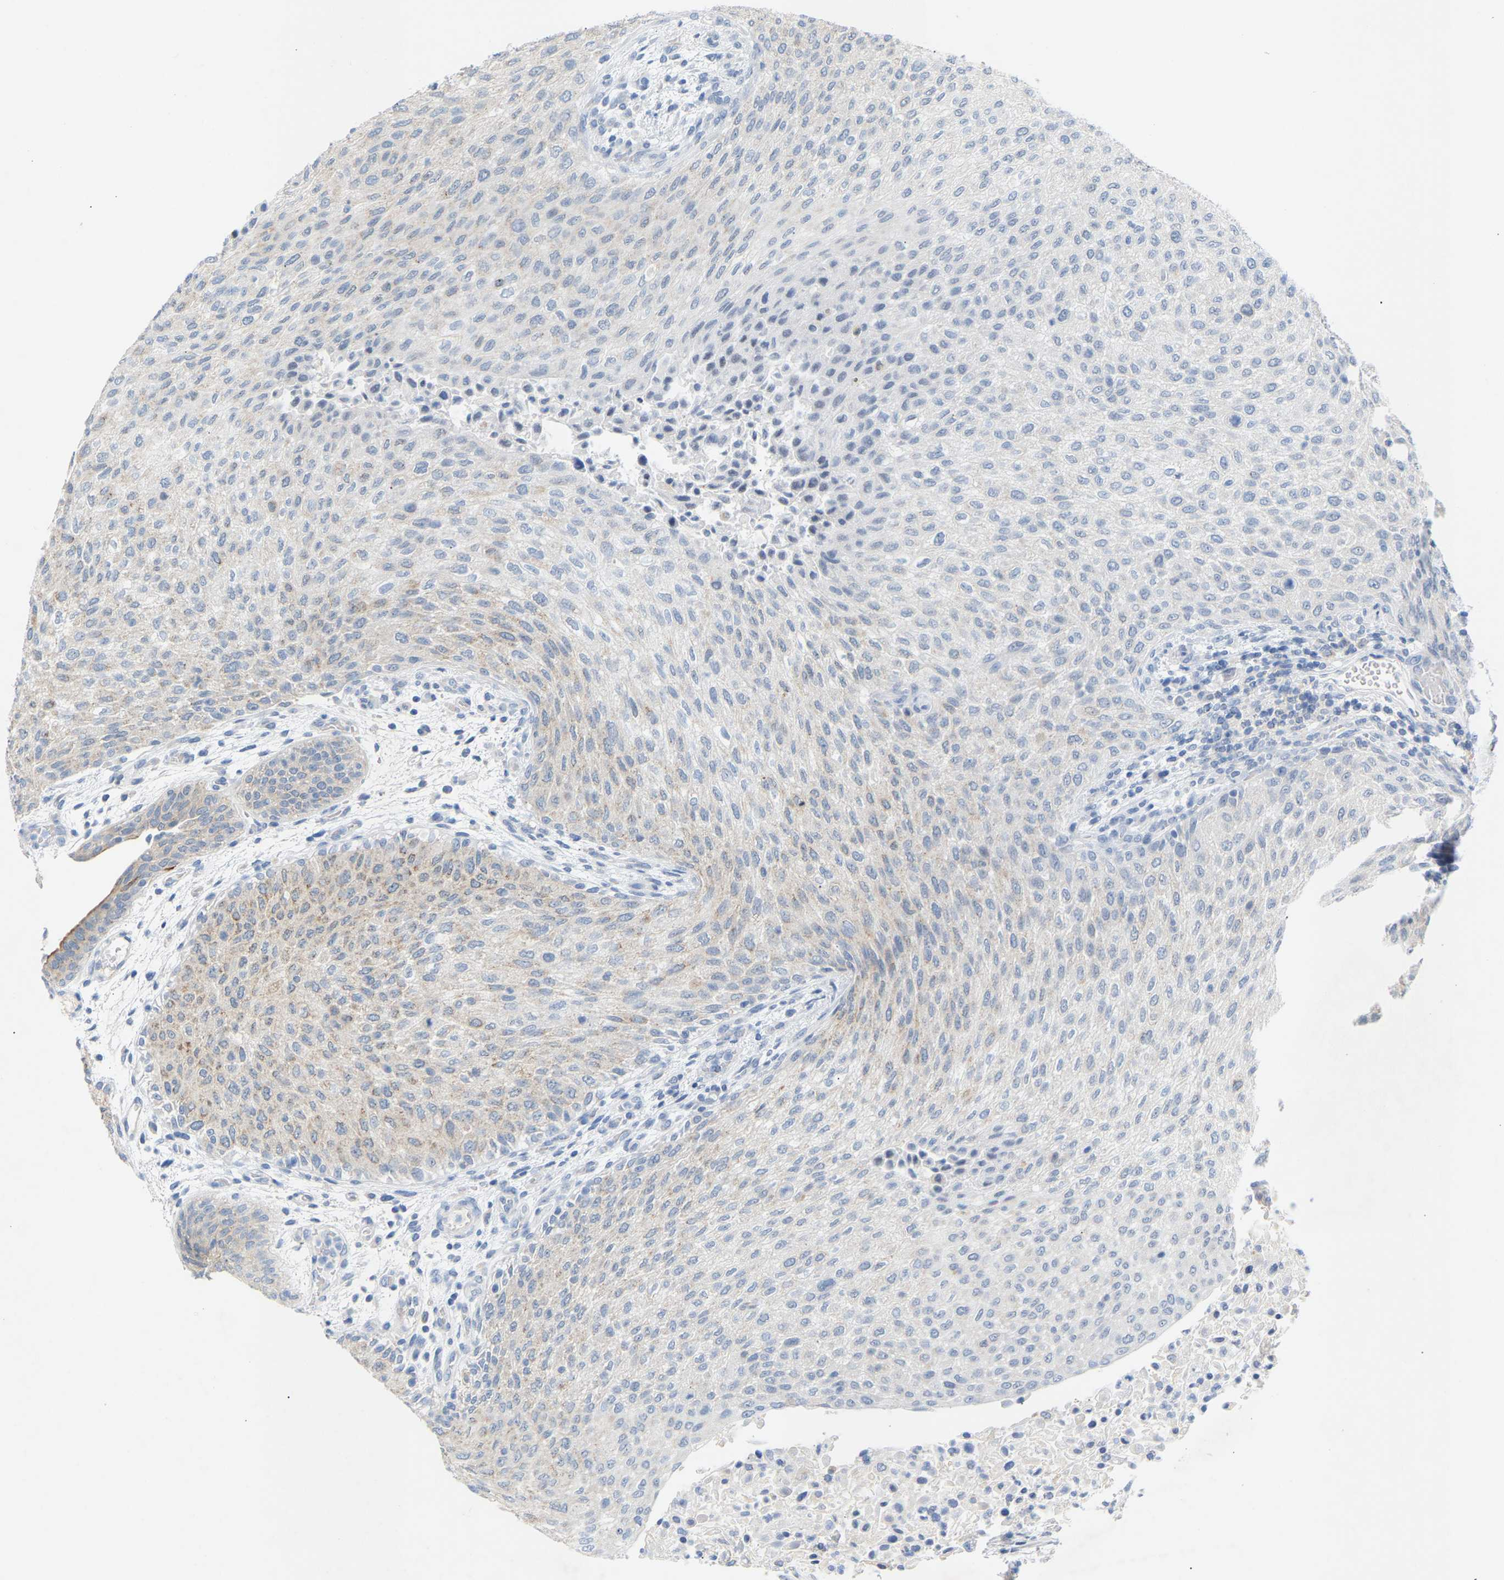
{"staining": {"intensity": "weak", "quantity": "<25%", "location": "cytoplasmic/membranous"}, "tissue": "urothelial cancer", "cell_type": "Tumor cells", "image_type": "cancer", "snomed": [{"axis": "morphology", "description": "Urothelial carcinoma, Low grade"}, {"axis": "morphology", "description": "Urothelial carcinoma, High grade"}, {"axis": "topography", "description": "Urinary bladder"}], "caption": "Human urothelial cancer stained for a protein using IHC shows no positivity in tumor cells.", "gene": "PEX1", "patient": {"sex": "male", "age": 35}}